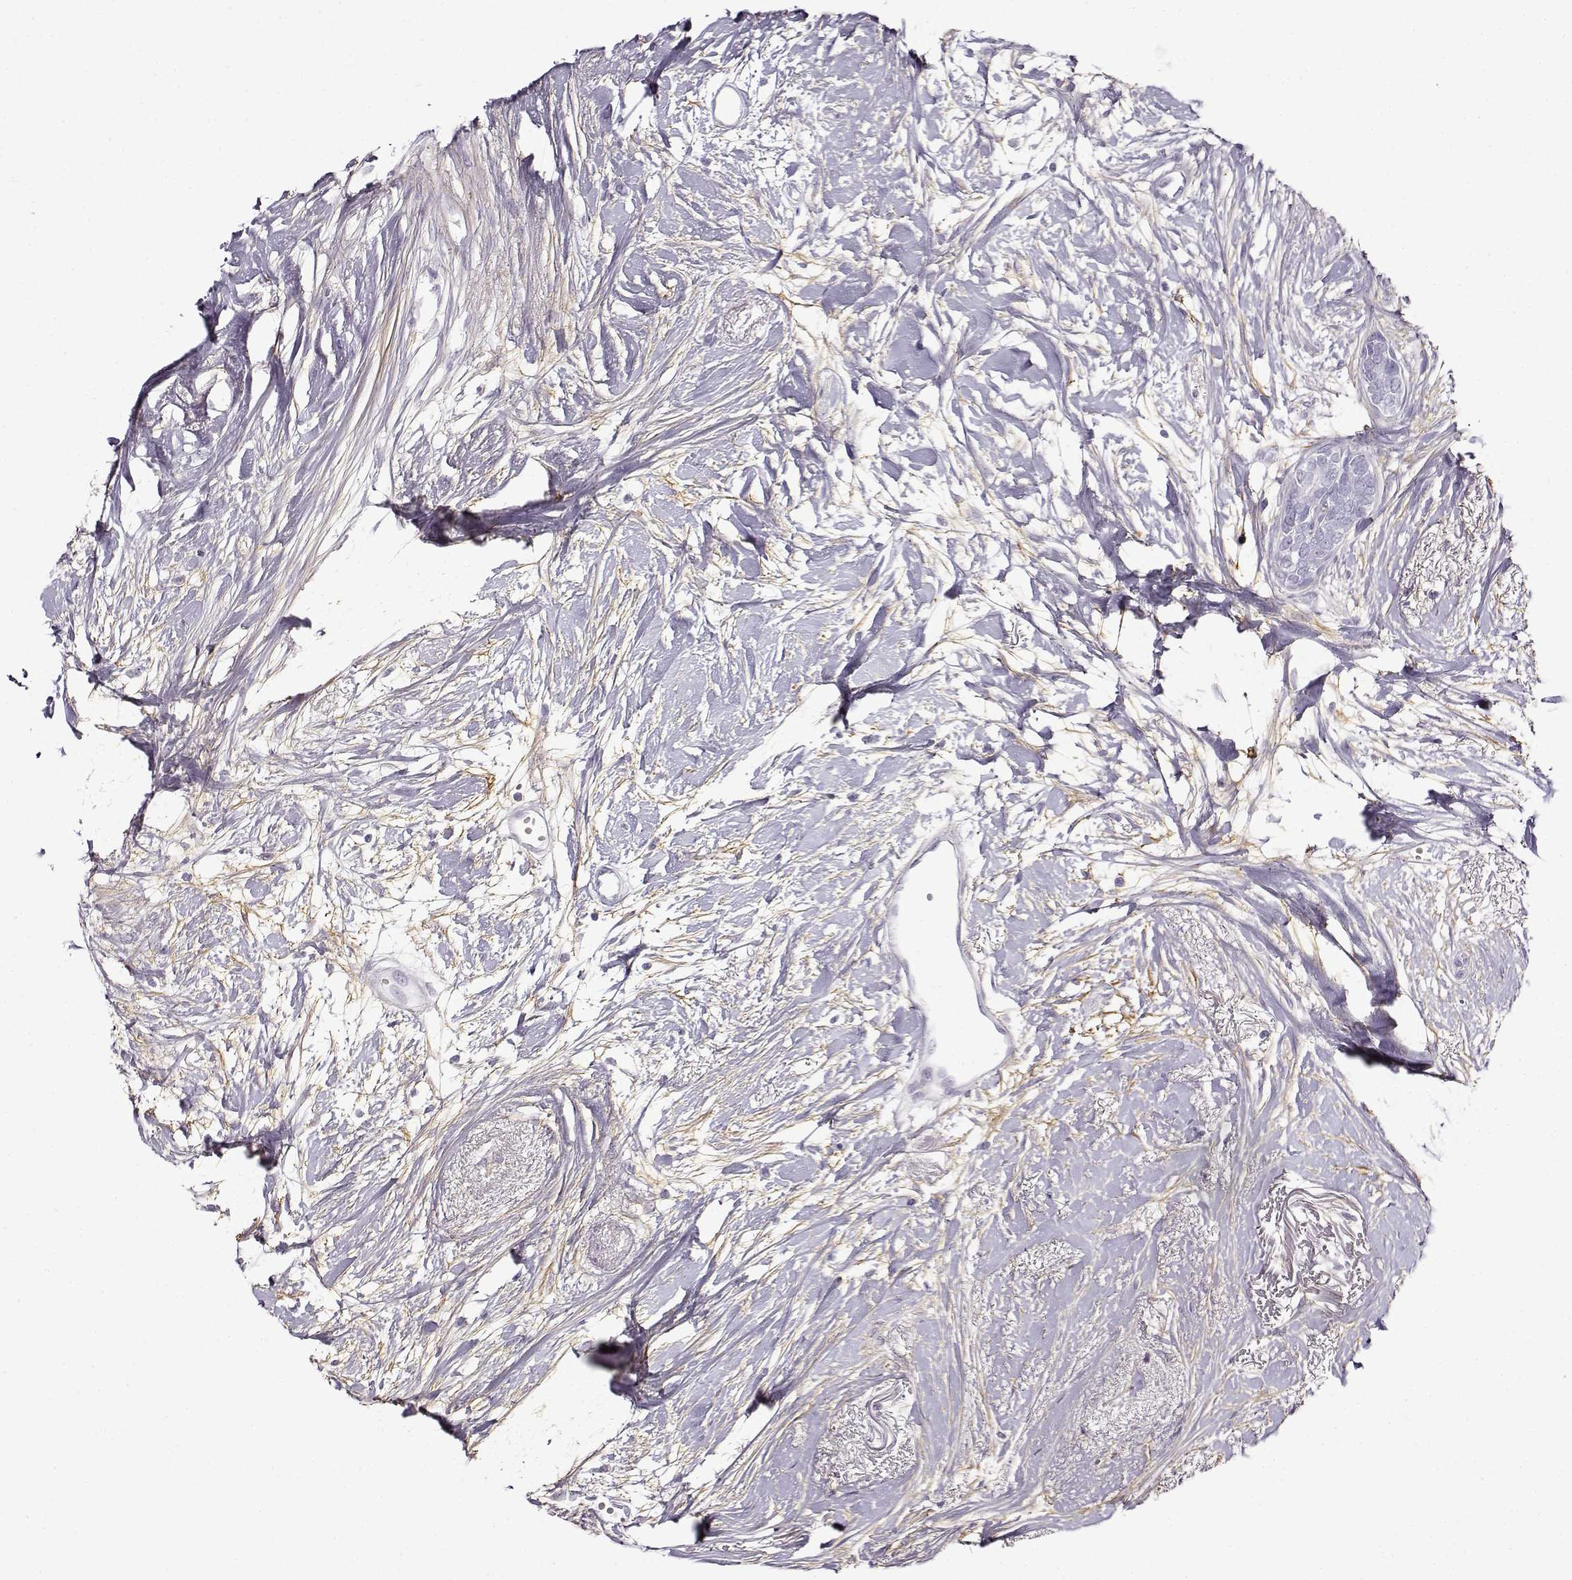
{"staining": {"intensity": "negative", "quantity": "none", "location": "none"}, "tissue": "breast cancer", "cell_type": "Tumor cells", "image_type": "cancer", "snomed": [{"axis": "morphology", "description": "Duct carcinoma"}, {"axis": "topography", "description": "Breast"}], "caption": "IHC photomicrograph of neoplastic tissue: breast cancer stained with DAB demonstrates no significant protein positivity in tumor cells.", "gene": "GTSF1L", "patient": {"sex": "female", "age": 40}}